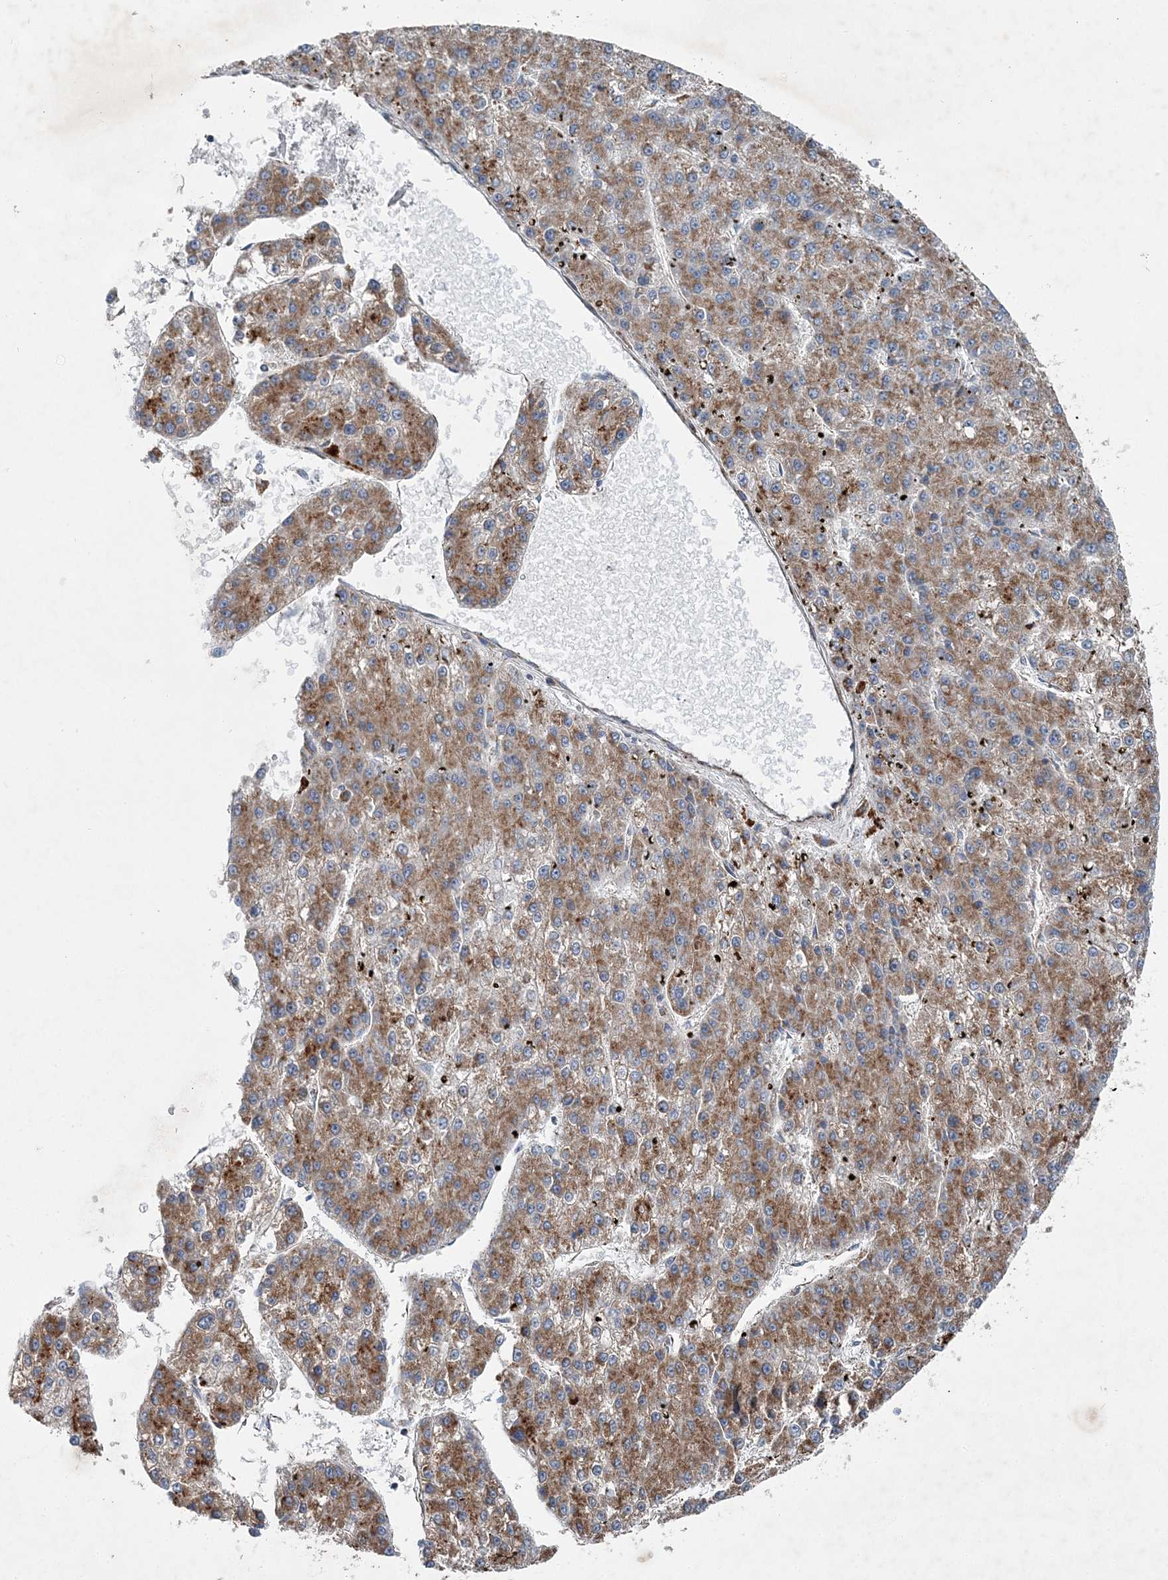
{"staining": {"intensity": "moderate", "quantity": ">75%", "location": "cytoplasmic/membranous"}, "tissue": "liver cancer", "cell_type": "Tumor cells", "image_type": "cancer", "snomed": [{"axis": "morphology", "description": "Carcinoma, Hepatocellular, NOS"}, {"axis": "topography", "description": "Liver"}], "caption": "A high-resolution micrograph shows IHC staining of liver cancer, which exhibits moderate cytoplasmic/membranous positivity in about >75% of tumor cells.", "gene": "SPAG16", "patient": {"sex": "female", "age": 73}}